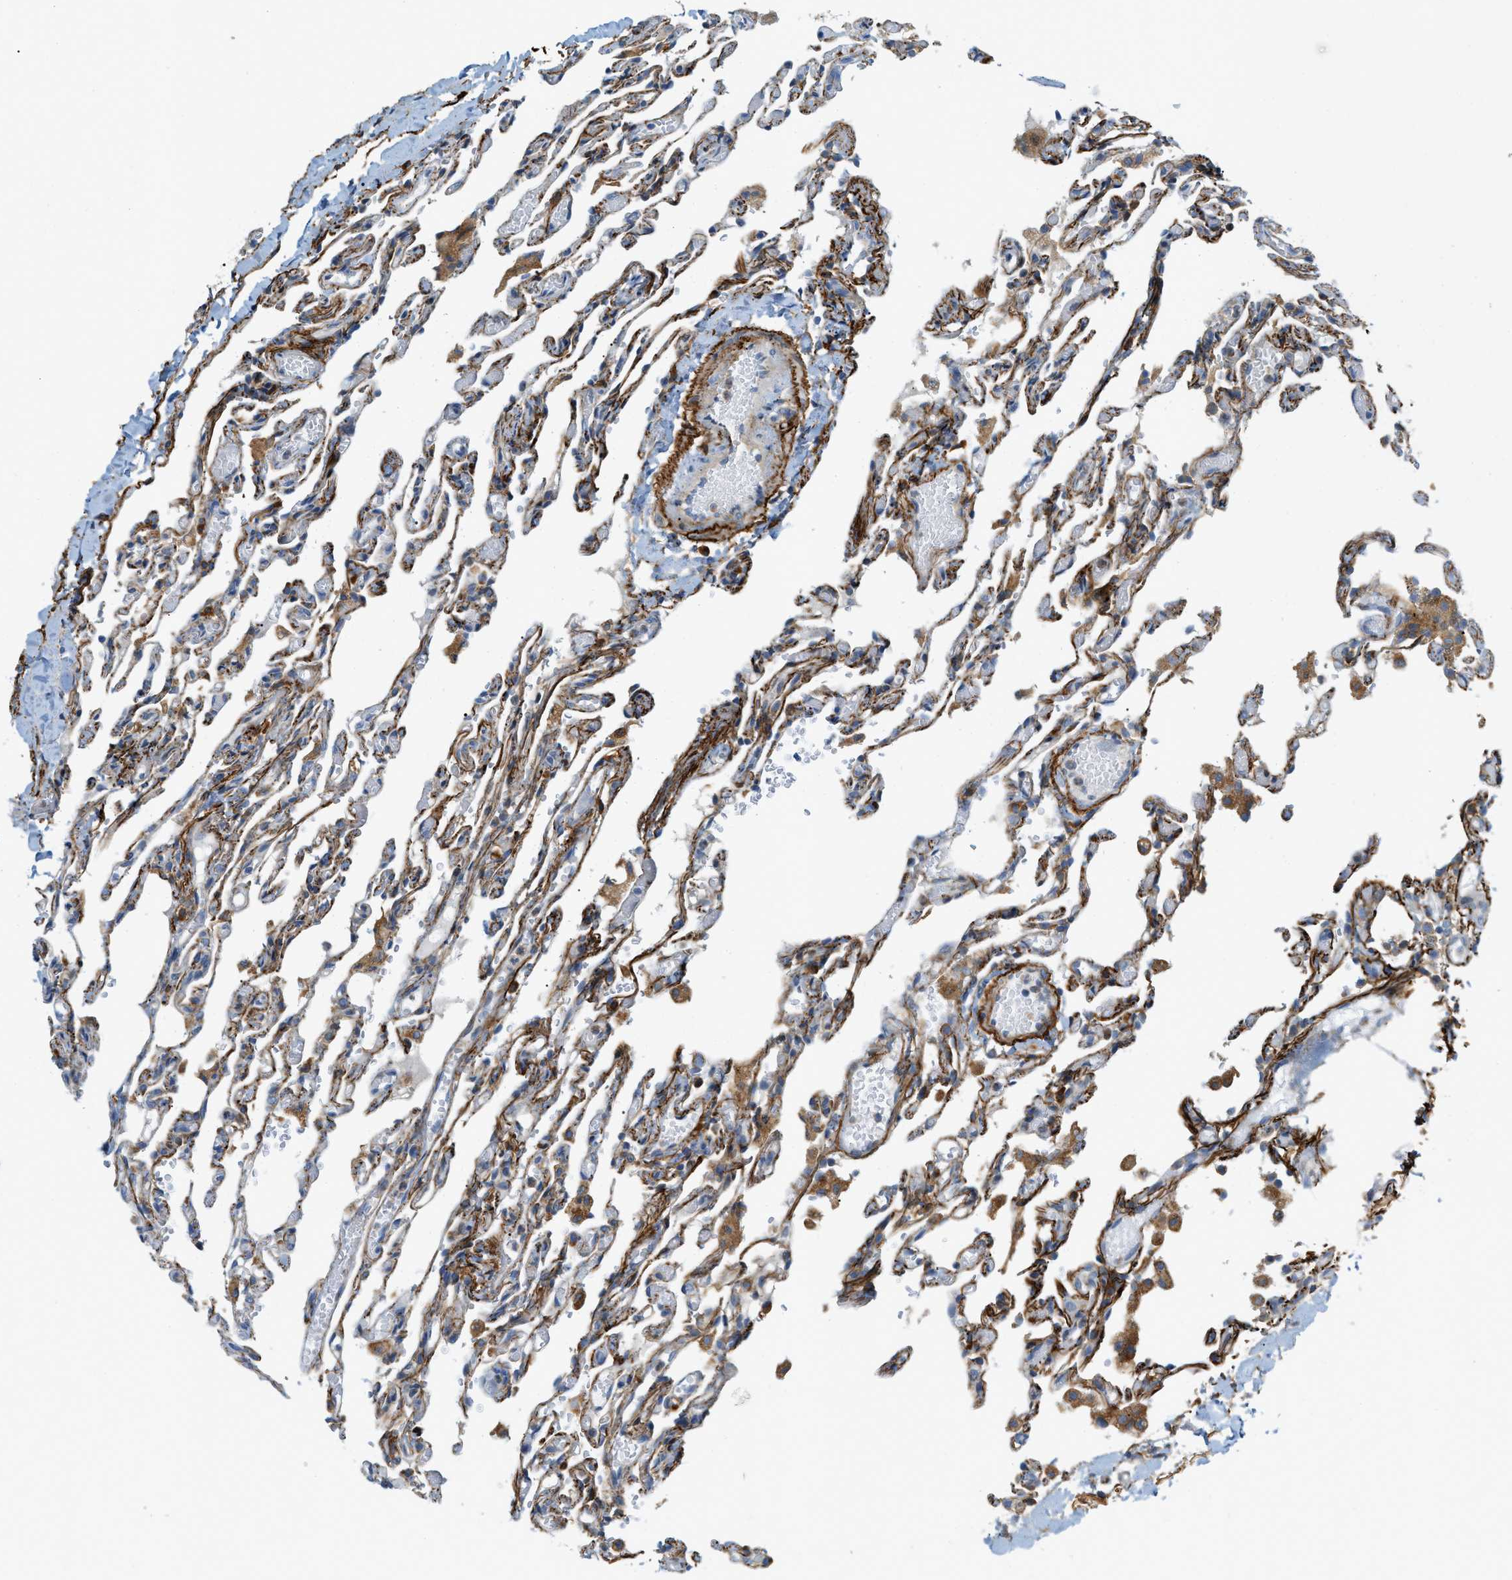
{"staining": {"intensity": "moderate", "quantity": "<25%", "location": "cytoplasmic/membranous"}, "tissue": "lung", "cell_type": "Alveolar cells", "image_type": "normal", "snomed": [{"axis": "morphology", "description": "Normal tissue, NOS"}, {"axis": "topography", "description": "Lung"}], "caption": "Moderate cytoplasmic/membranous positivity is identified in approximately <25% of alveolar cells in normal lung. The staining was performed using DAB (3,3'-diaminobenzidine), with brown indicating positive protein expression. Nuclei are stained blue with hematoxylin.", "gene": "LMBRD1", "patient": {"sex": "male", "age": 21}}